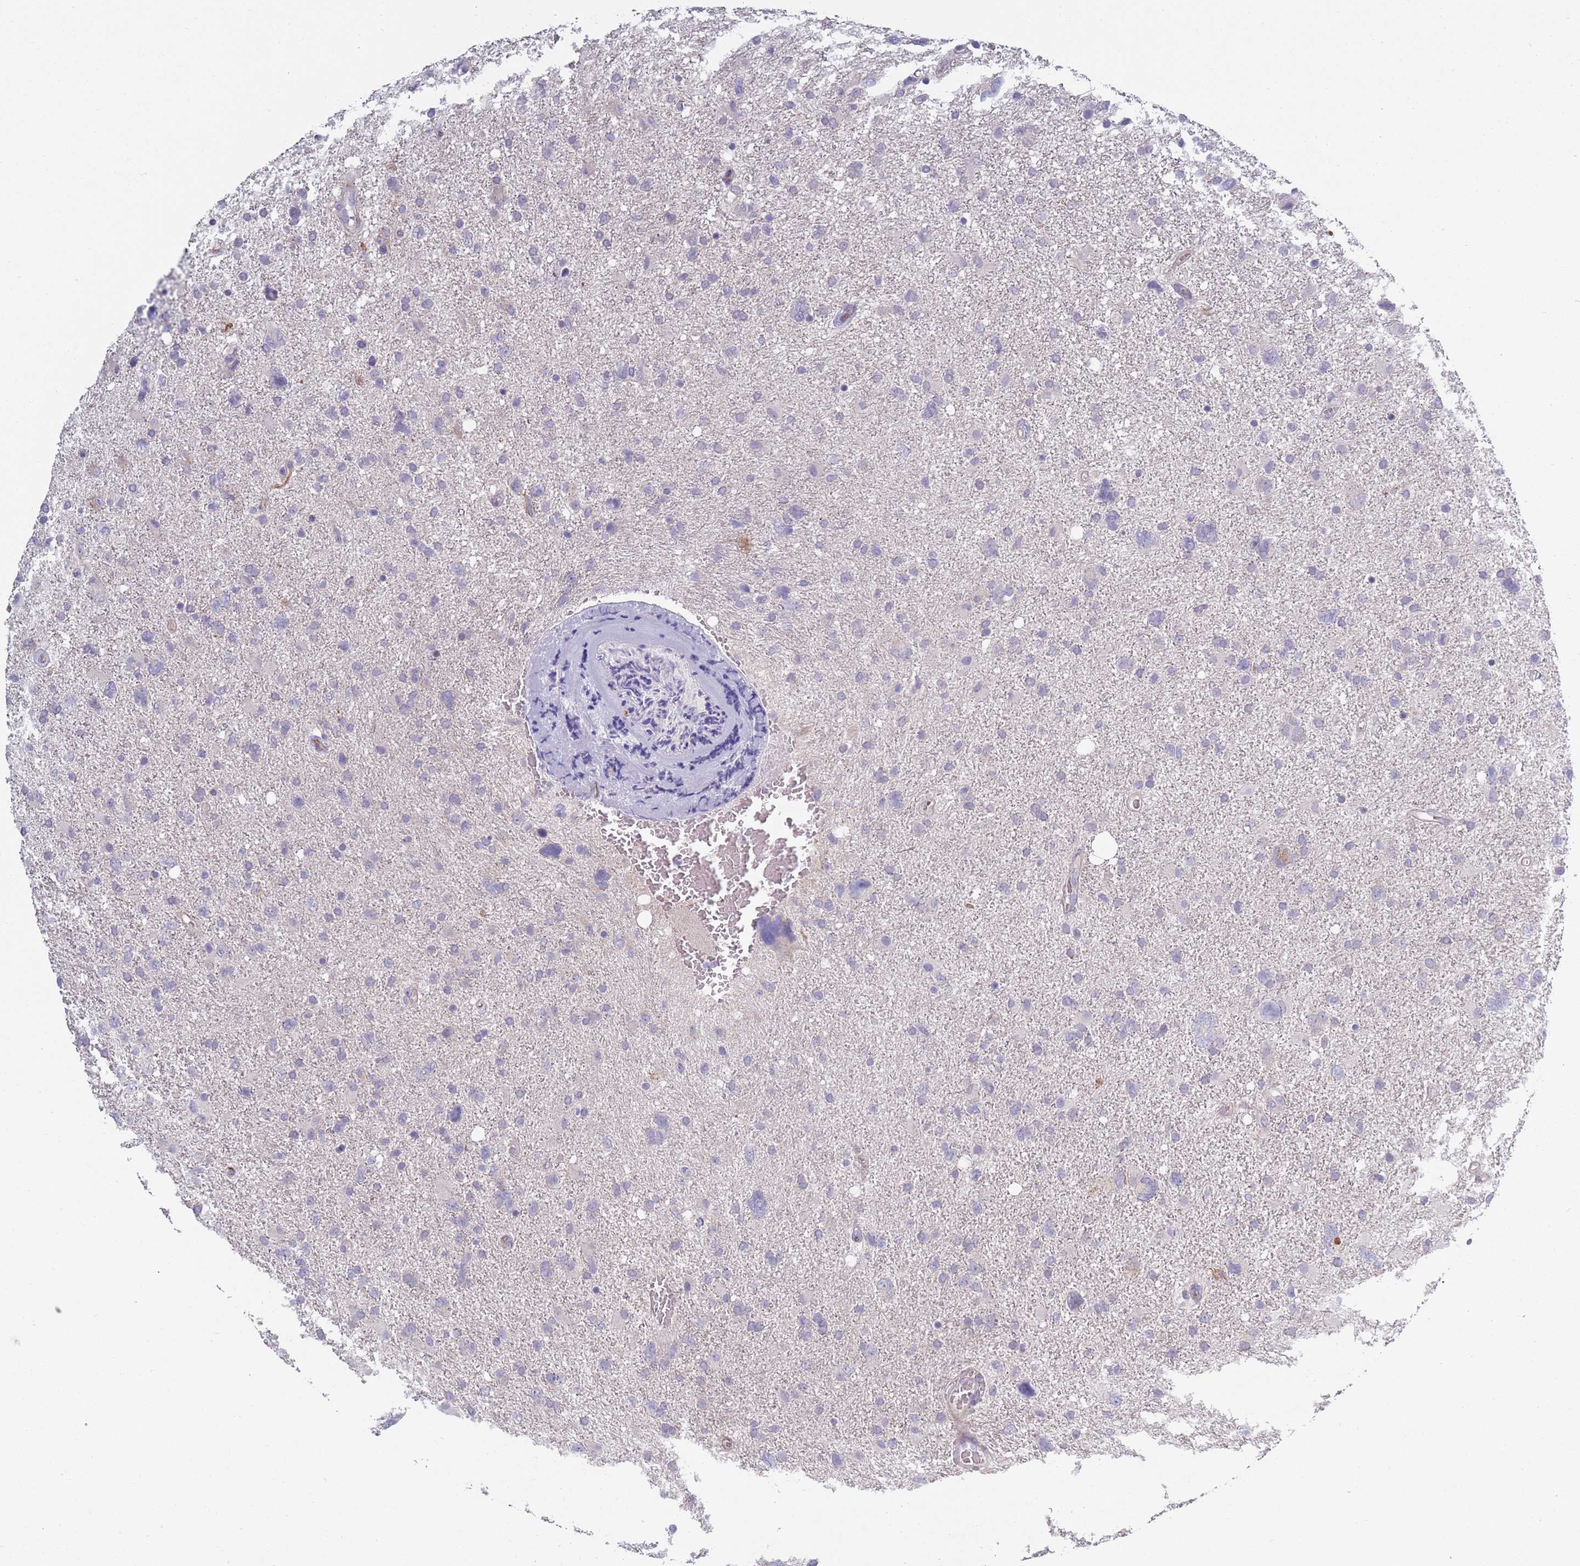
{"staining": {"intensity": "negative", "quantity": "none", "location": "none"}, "tissue": "glioma", "cell_type": "Tumor cells", "image_type": "cancer", "snomed": [{"axis": "morphology", "description": "Glioma, malignant, High grade"}, {"axis": "topography", "description": "Brain"}], "caption": "Tumor cells show no significant protein positivity in malignant high-grade glioma.", "gene": "TYW1", "patient": {"sex": "male", "age": 61}}